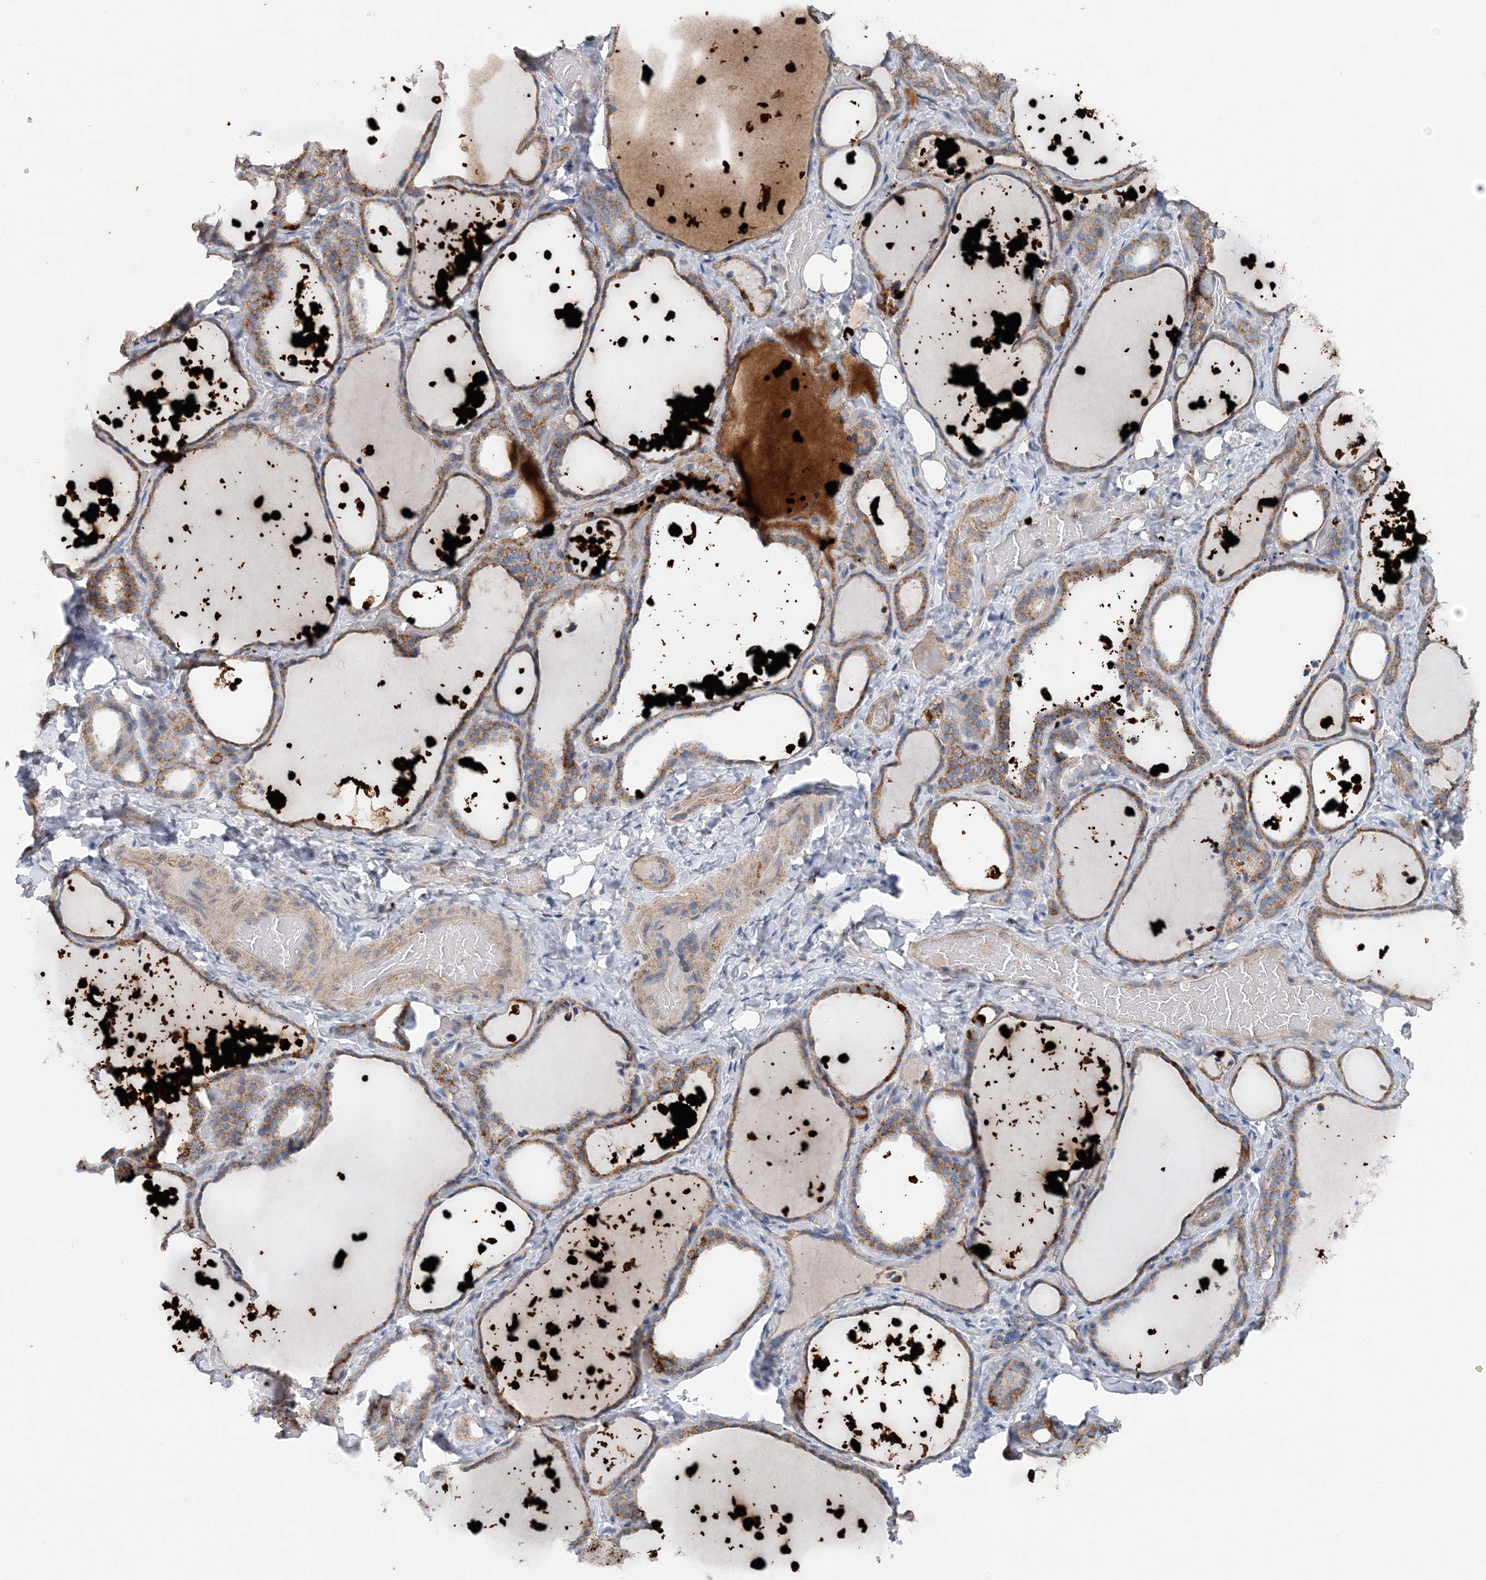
{"staining": {"intensity": "moderate", "quantity": ">75%", "location": "cytoplasmic/membranous"}, "tissue": "thyroid gland", "cell_type": "Glandular cells", "image_type": "normal", "snomed": [{"axis": "morphology", "description": "Normal tissue, NOS"}, {"axis": "topography", "description": "Thyroid gland"}], "caption": "An immunohistochemistry image of benign tissue is shown. Protein staining in brown labels moderate cytoplasmic/membranous positivity in thyroid gland within glandular cells.", "gene": "SPRY2", "patient": {"sex": "female", "age": 44}}